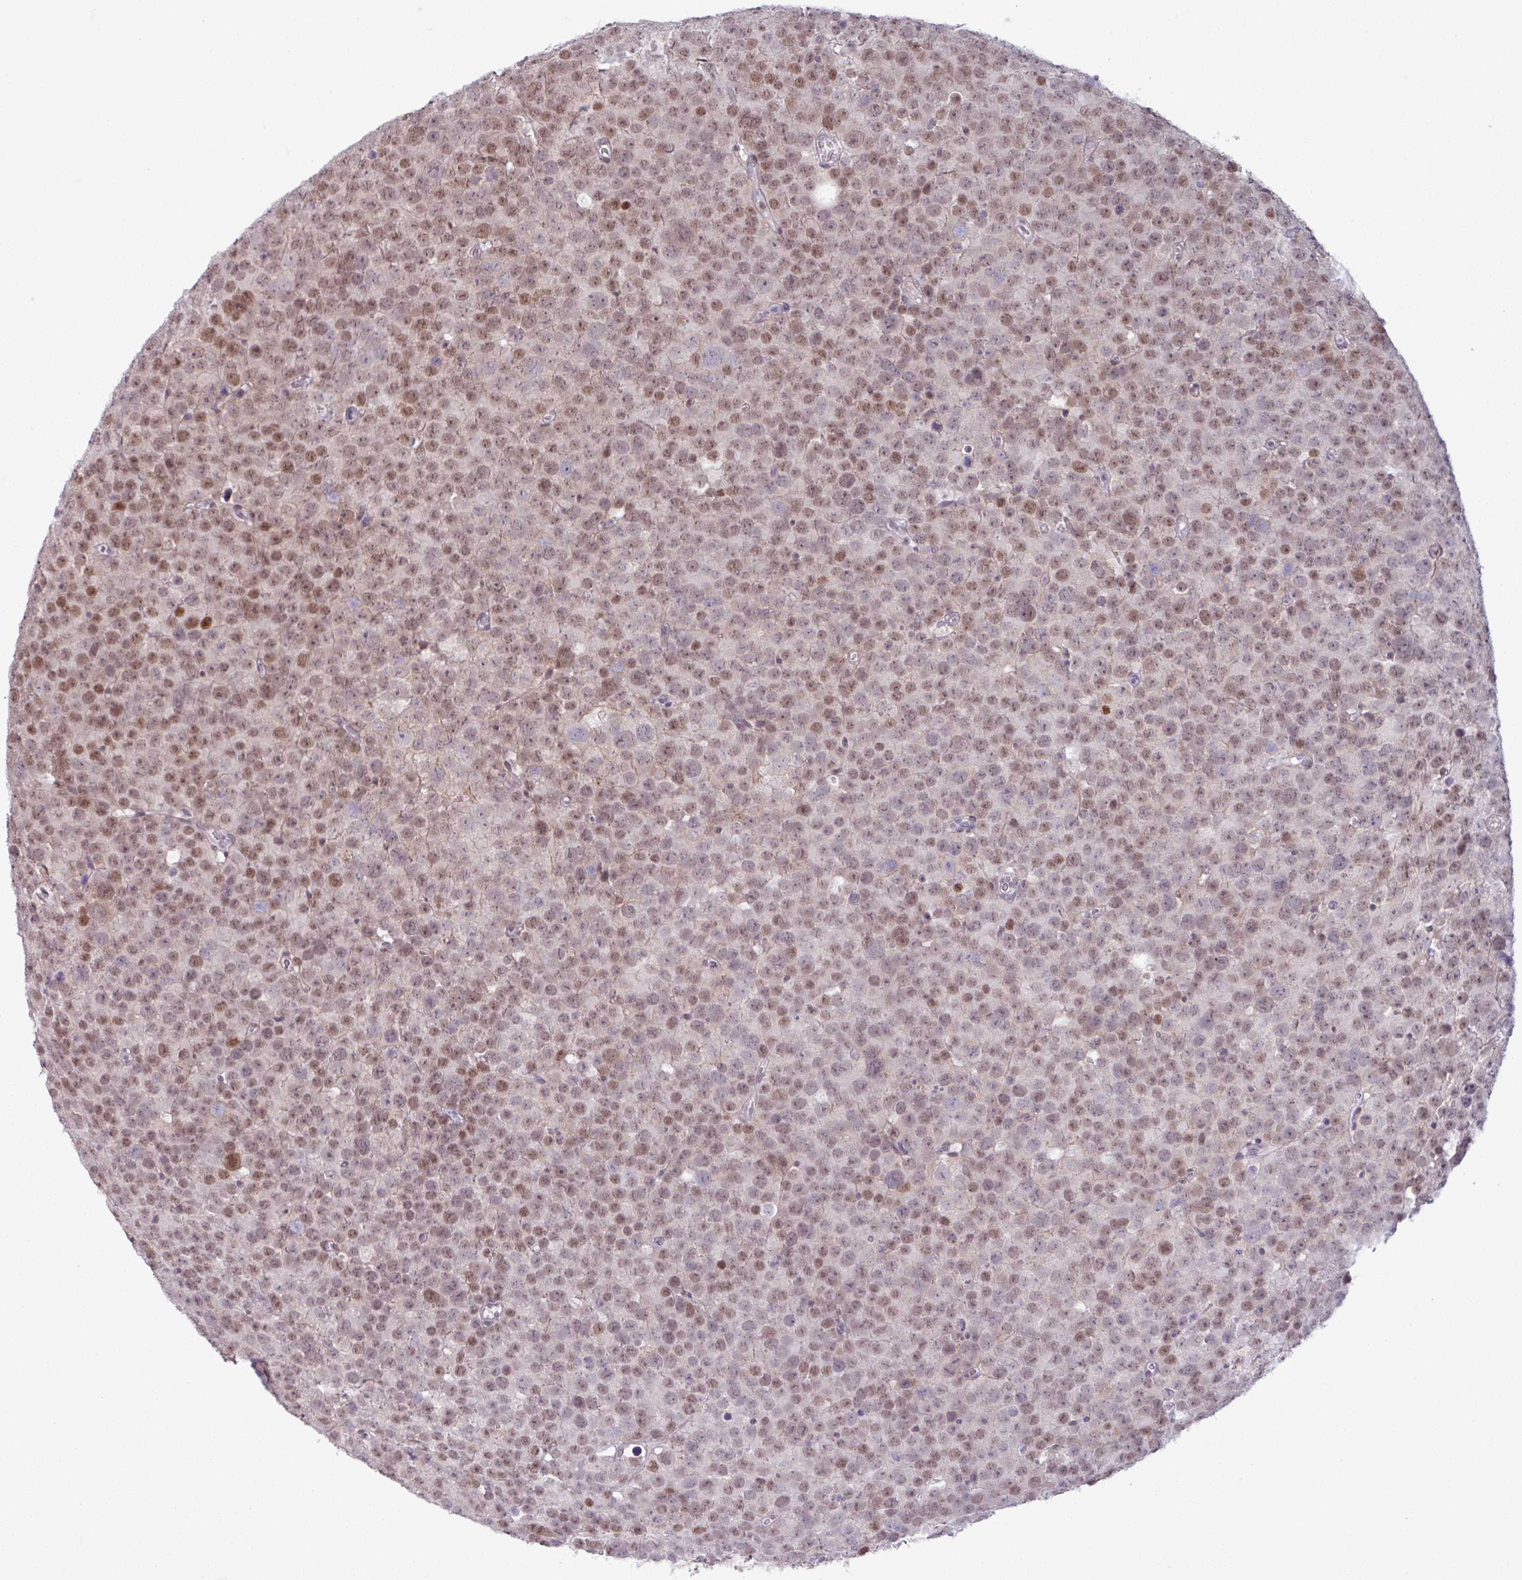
{"staining": {"intensity": "moderate", "quantity": ">75%", "location": "nuclear"}, "tissue": "testis cancer", "cell_type": "Tumor cells", "image_type": "cancer", "snomed": [{"axis": "morphology", "description": "Seminoma, NOS"}, {"axis": "topography", "description": "Testis"}], "caption": "A high-resolution image shows IHC staining of seminoma (testis), which shows moderate nuclear positivity in approximately >75% of tumor cells.", "gene": "NOTCH2", "patient": {"sex": "male", "age": 71}}